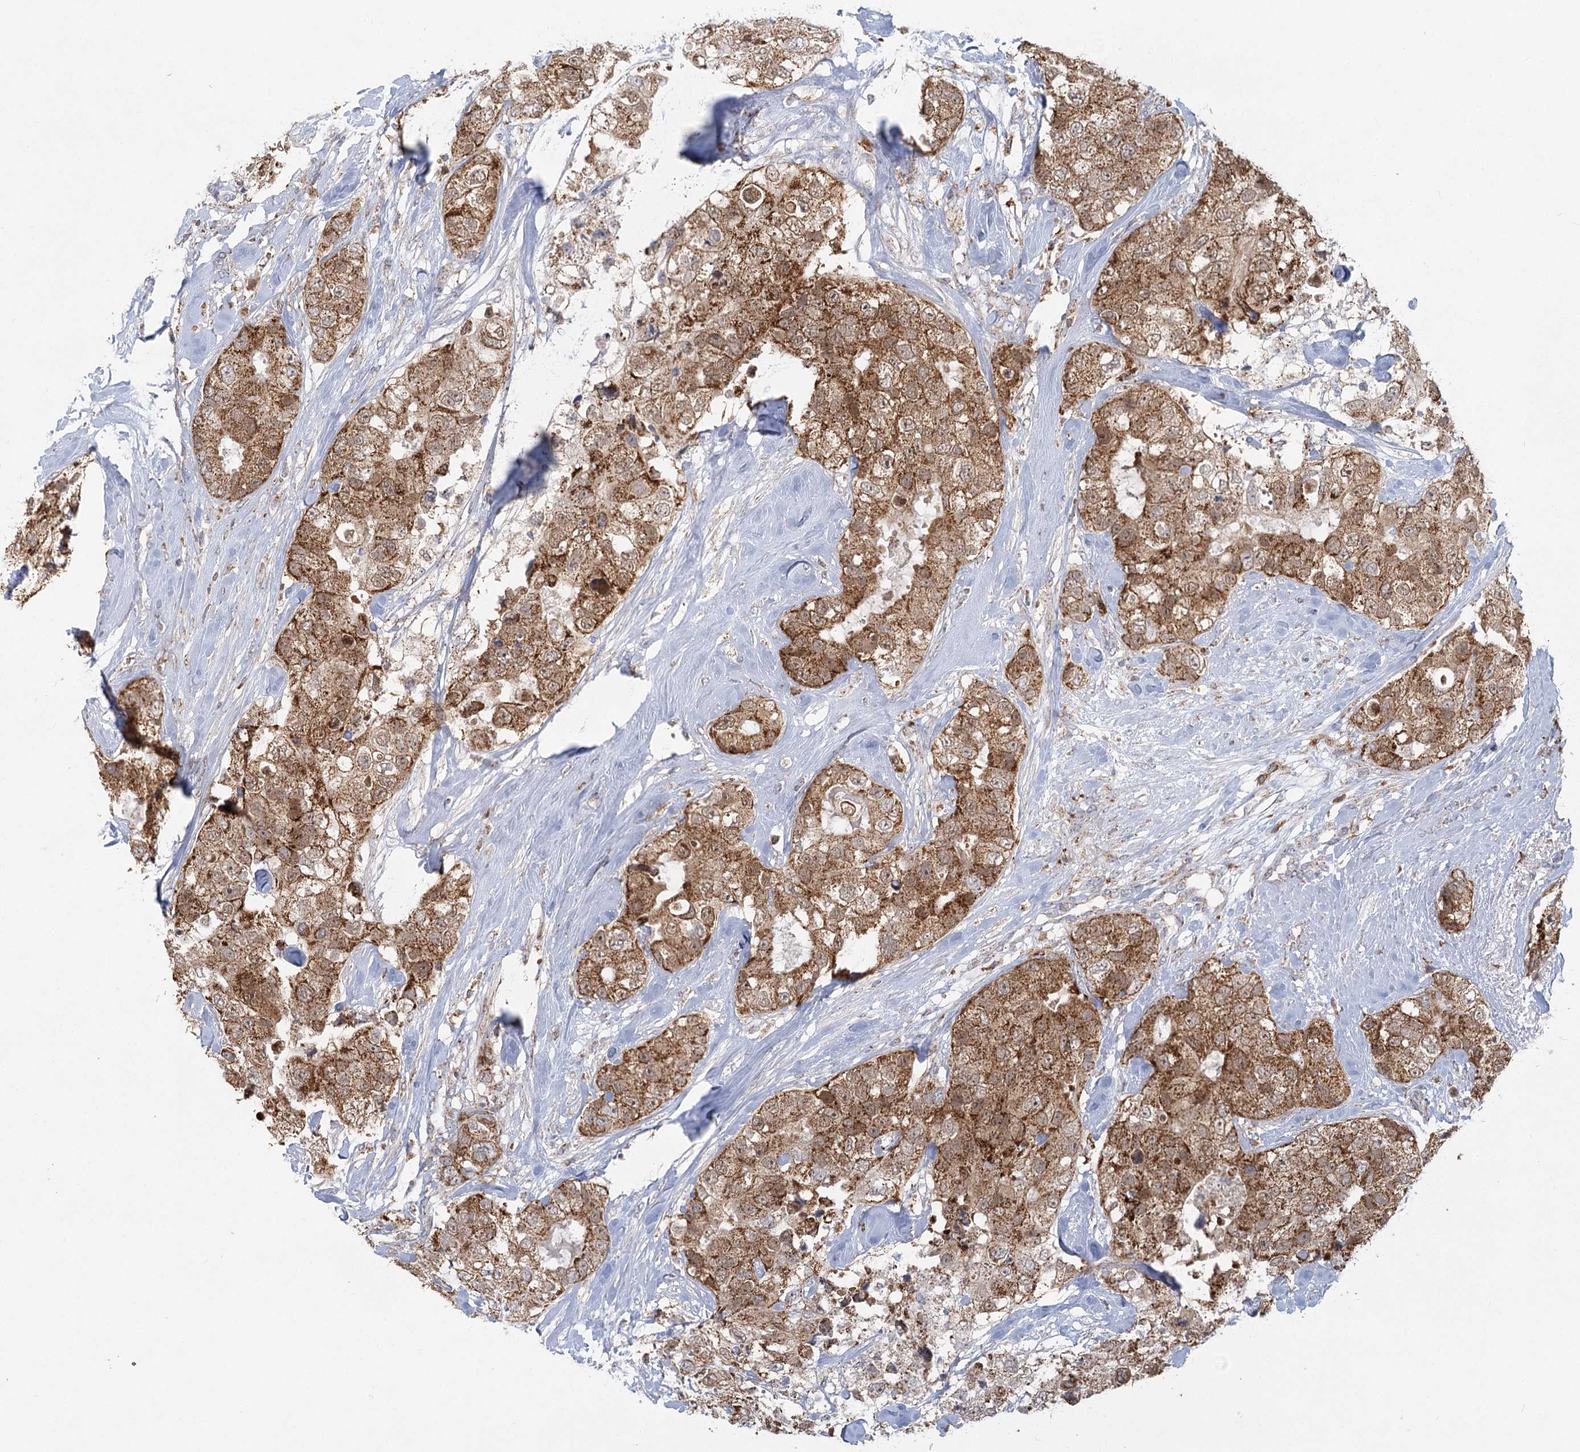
{"staining": {"intensity": "moderate", "quantity": ">75%", "location": "cytoplasmic/membranous"}, "tissue": "breast cancer", "cell_type": "Tumor cells", "image_type": "cancer", "snomed": [{"axis": "morphology", "description": "Duct carcinoma"}, {"axis": "topography", "description": "Breast"}], "caption": "Protein staining of infiltrating ductal carcinoma (breast) tissue exhibits moderate cytoplasmic/membranous expression in about >75% of tumor cells. (DAB IHC with brightfield microscopy, high magnification).", "gene": "TAS1R1", "patient": {"sex": "female", "age": 62}}